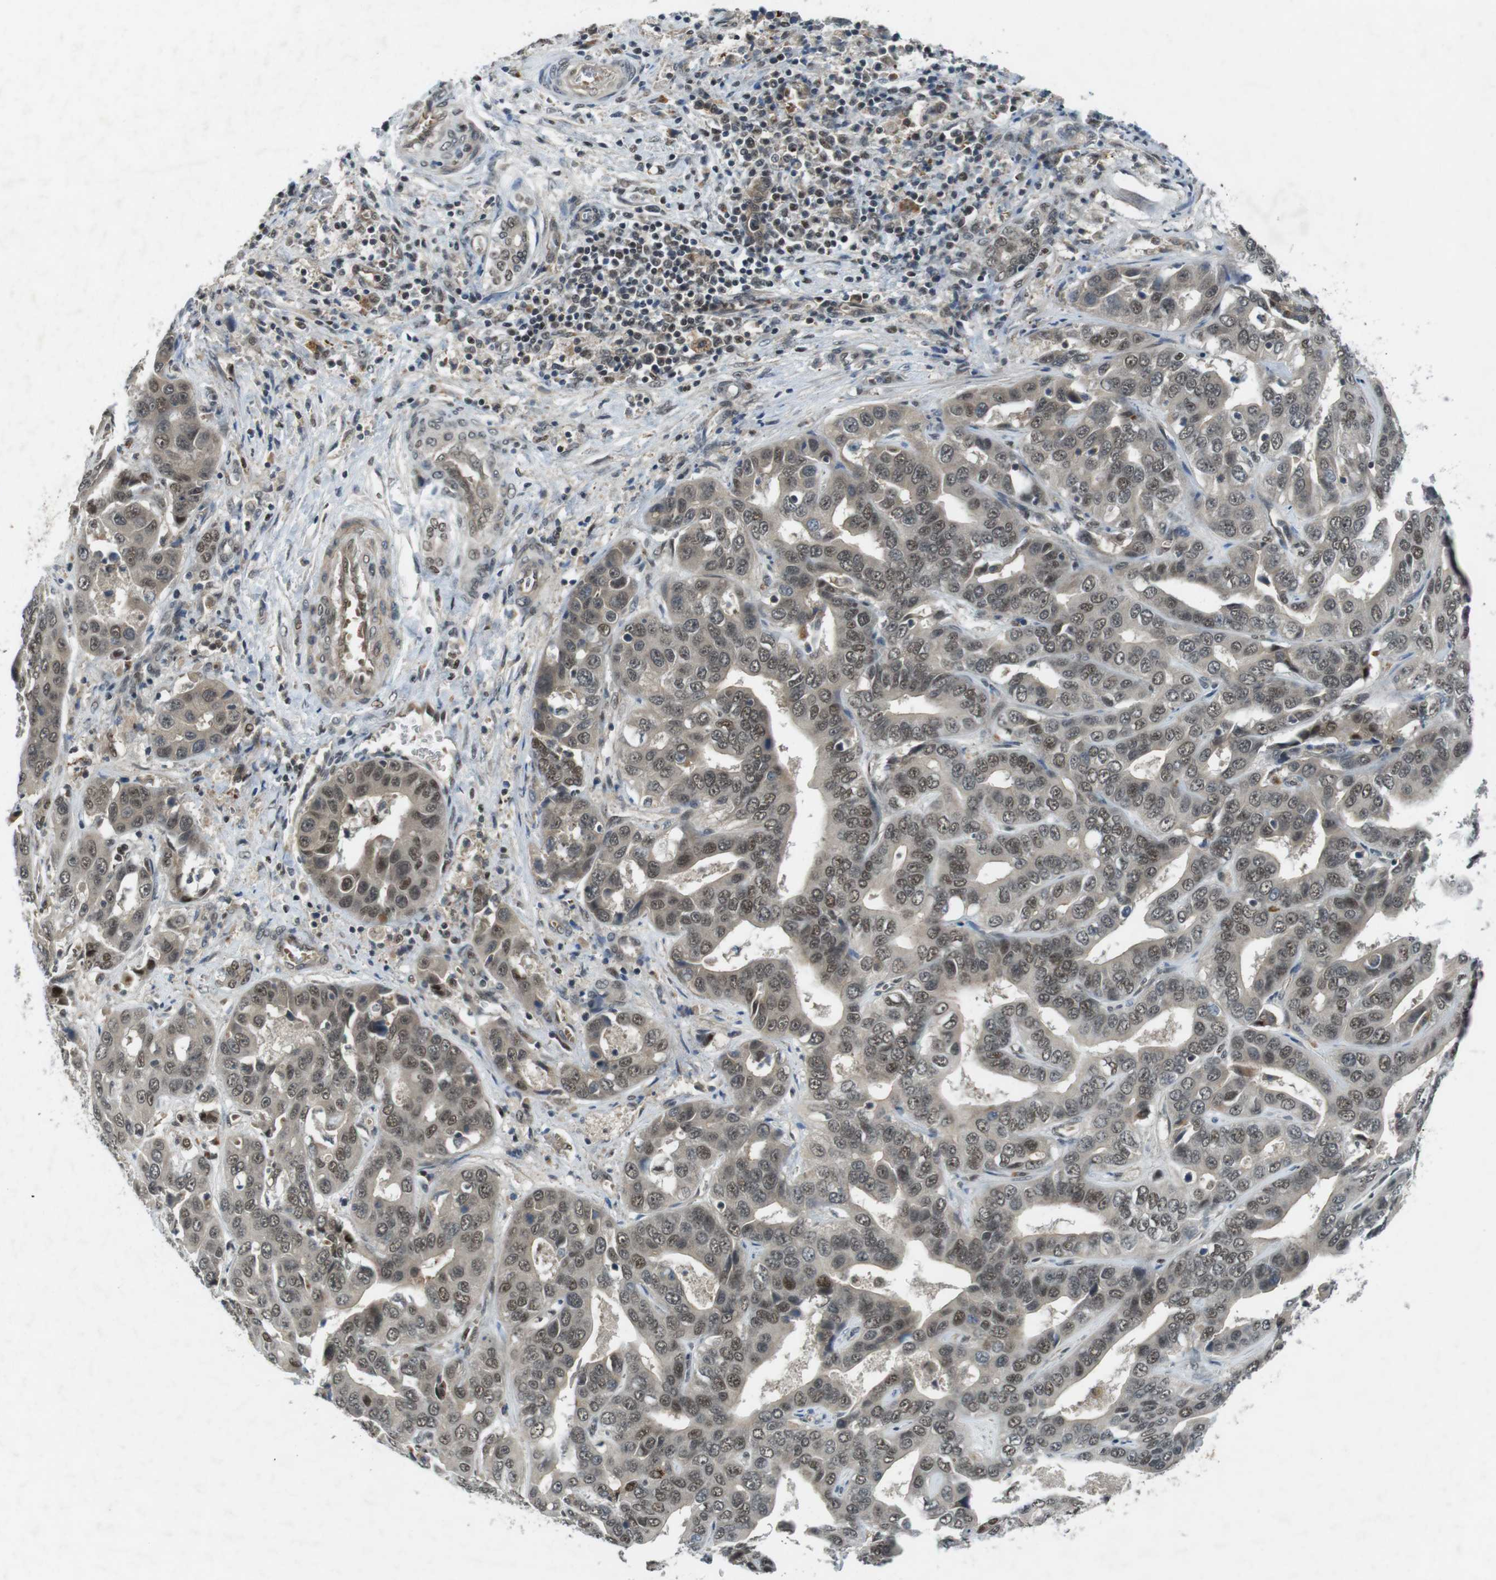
{"staining": {"intensity": "moderate", "quantity": ">75%", "location": "cytoplasmic/membranous,nuclear"}, "tissue": "liver cancer", "cell_type": "Tumor cells", "image_type": "cancer", "snomed": [{"axis": "morphology", "description": "Cholangiocarcinoma"}, {"axis": "topography", "description": "Liver"}], "caption": "The image demonstrates staining of liver cancer (cholangiocarcinoma), revealing moderate cytoplasmic/membranous and nuclear protein staining (brown color) within tumor cells.", "gene": "MAPKAPK5", "patient": {"sex": "female", "age": 52}}